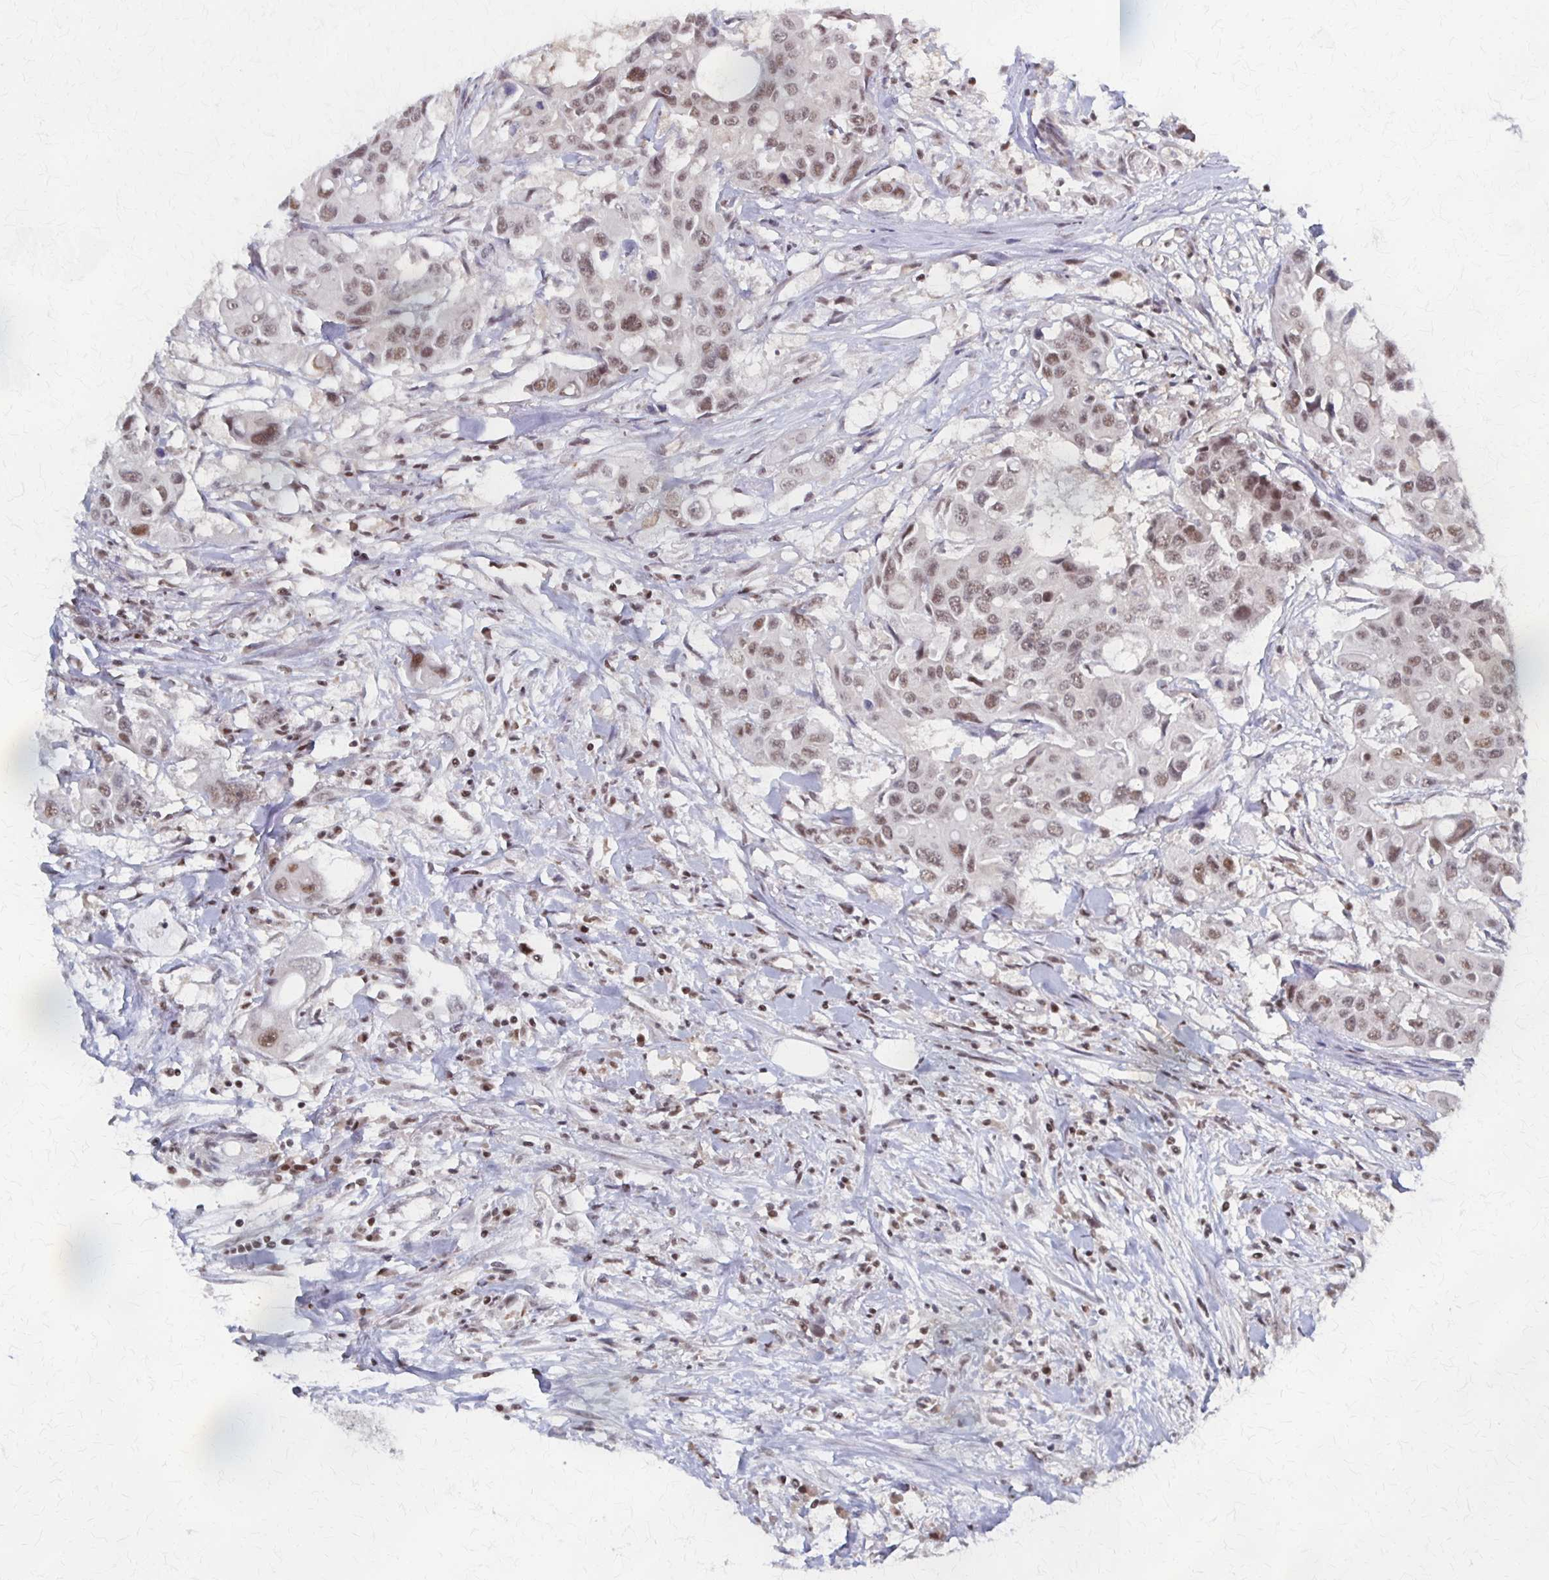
{"staining": {"intensity": "moderate", "quantity": ">75%", "location": "nuclear"}, "tissue": "colorectal cancer", "cell_type": "Tumor cells", "image_type": "cancer", "snomed": [{"axis": "morphology", "description": "Adenocarcinoma, NOS"}, {"axis": "topography", "description": "Colon"}], "caption": "This is an image of immunohistochemistry (IHC) staining of colorectal adenocarcinoma, which shows moderate expression in the nuclear of tumor cells.", "gene": "GTF2B", "patient": {"sex": "male", "age": 77}}